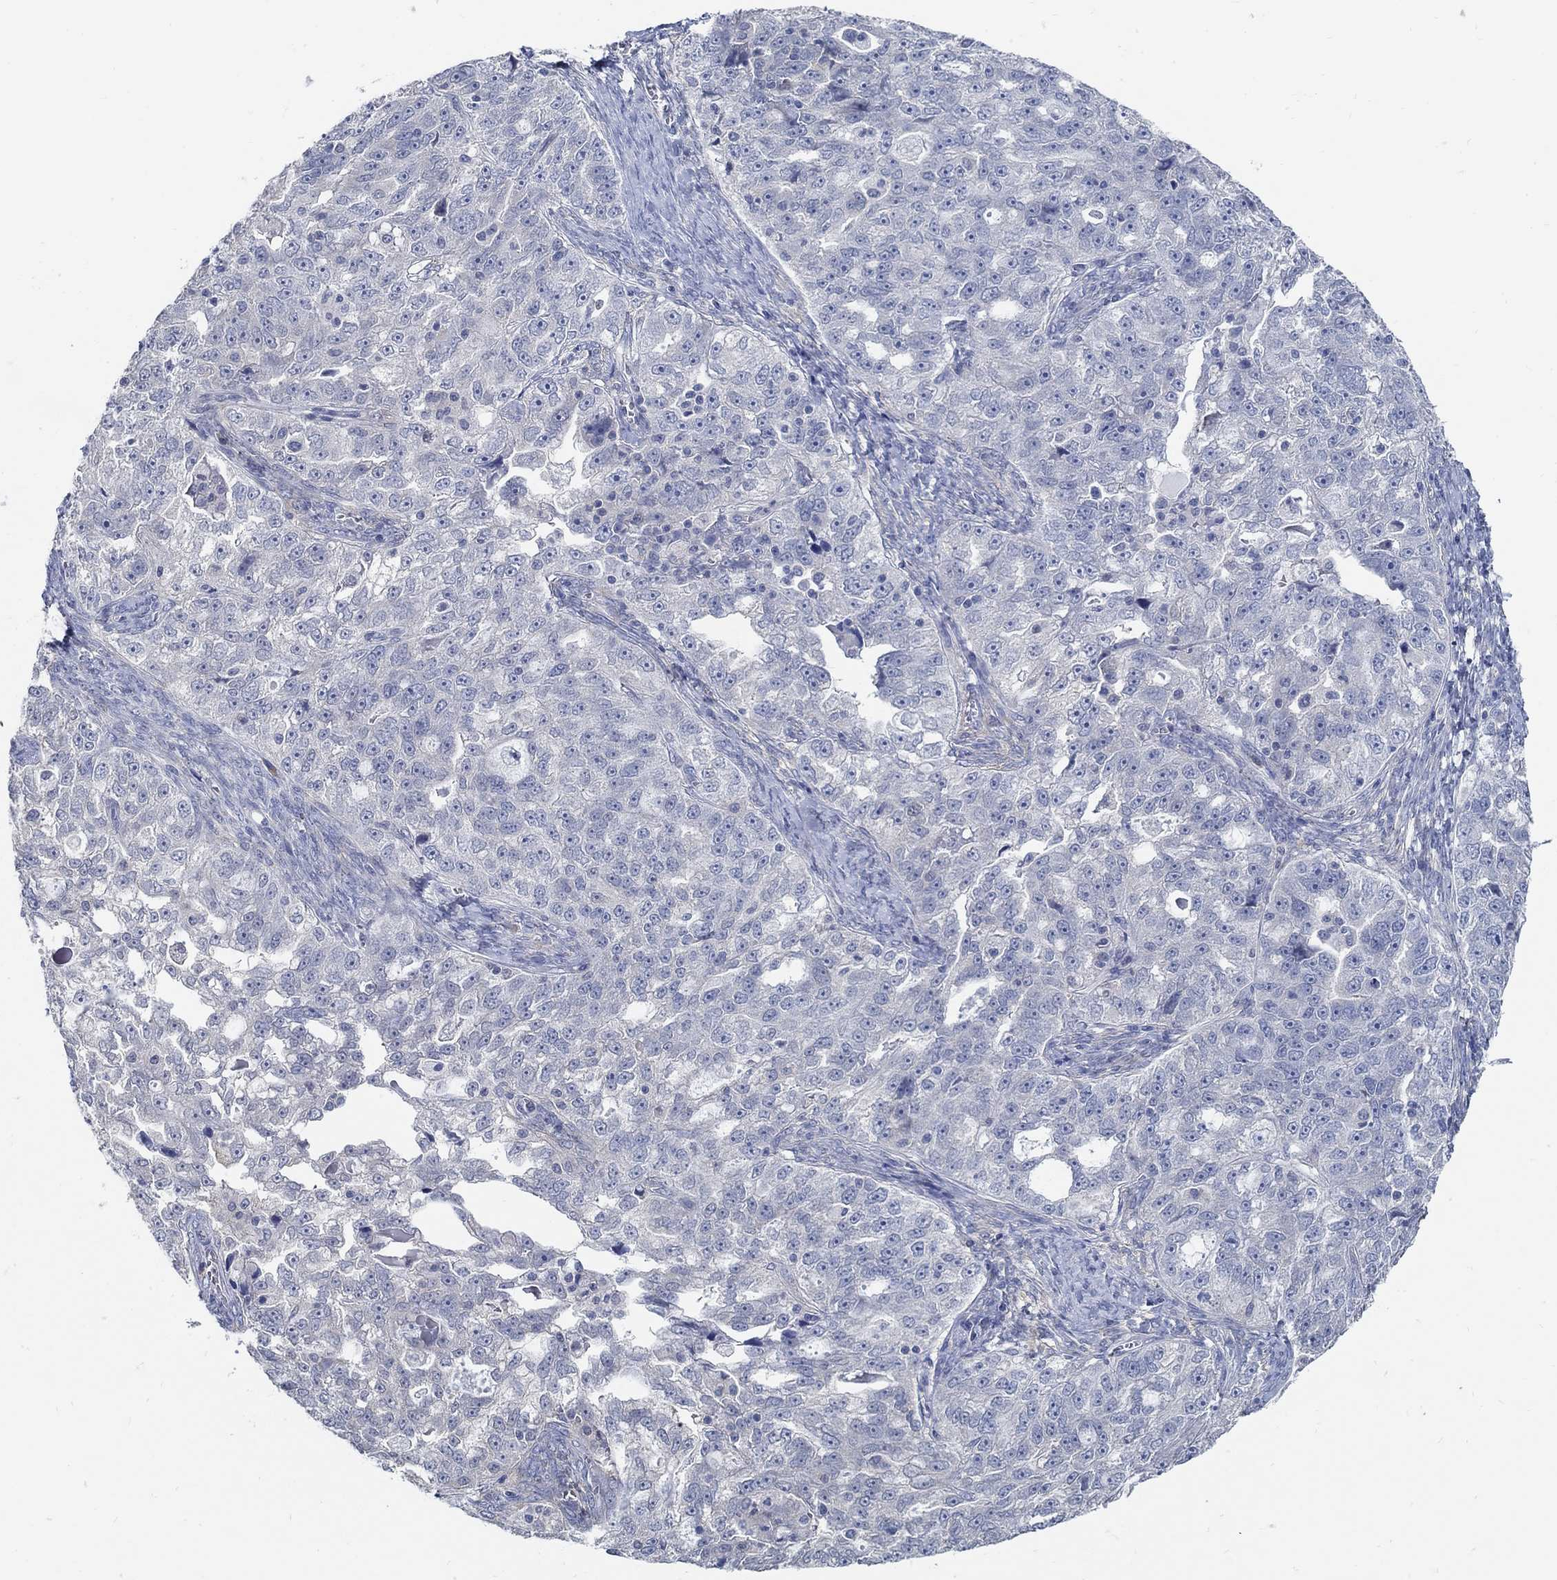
{"staining": {"intensity": "negative", "quantity": "none", "location": "none"}, "tissue": "ovarian cancer", "cell_type": "Tumor cells", "image_type": "cancer", "snomed": [{"axis": "morphology", "description": "Cystadenocarcinoma, serous, NOS"}, {"axis": "topography", "description": "Ovary"}], "caption": "The image exhibits no staining of tumor cells in serous cystadenocarcinoma (ovarian).", "gene": "PCDH11X", "patient": {"sex": "female", "age": 51}}